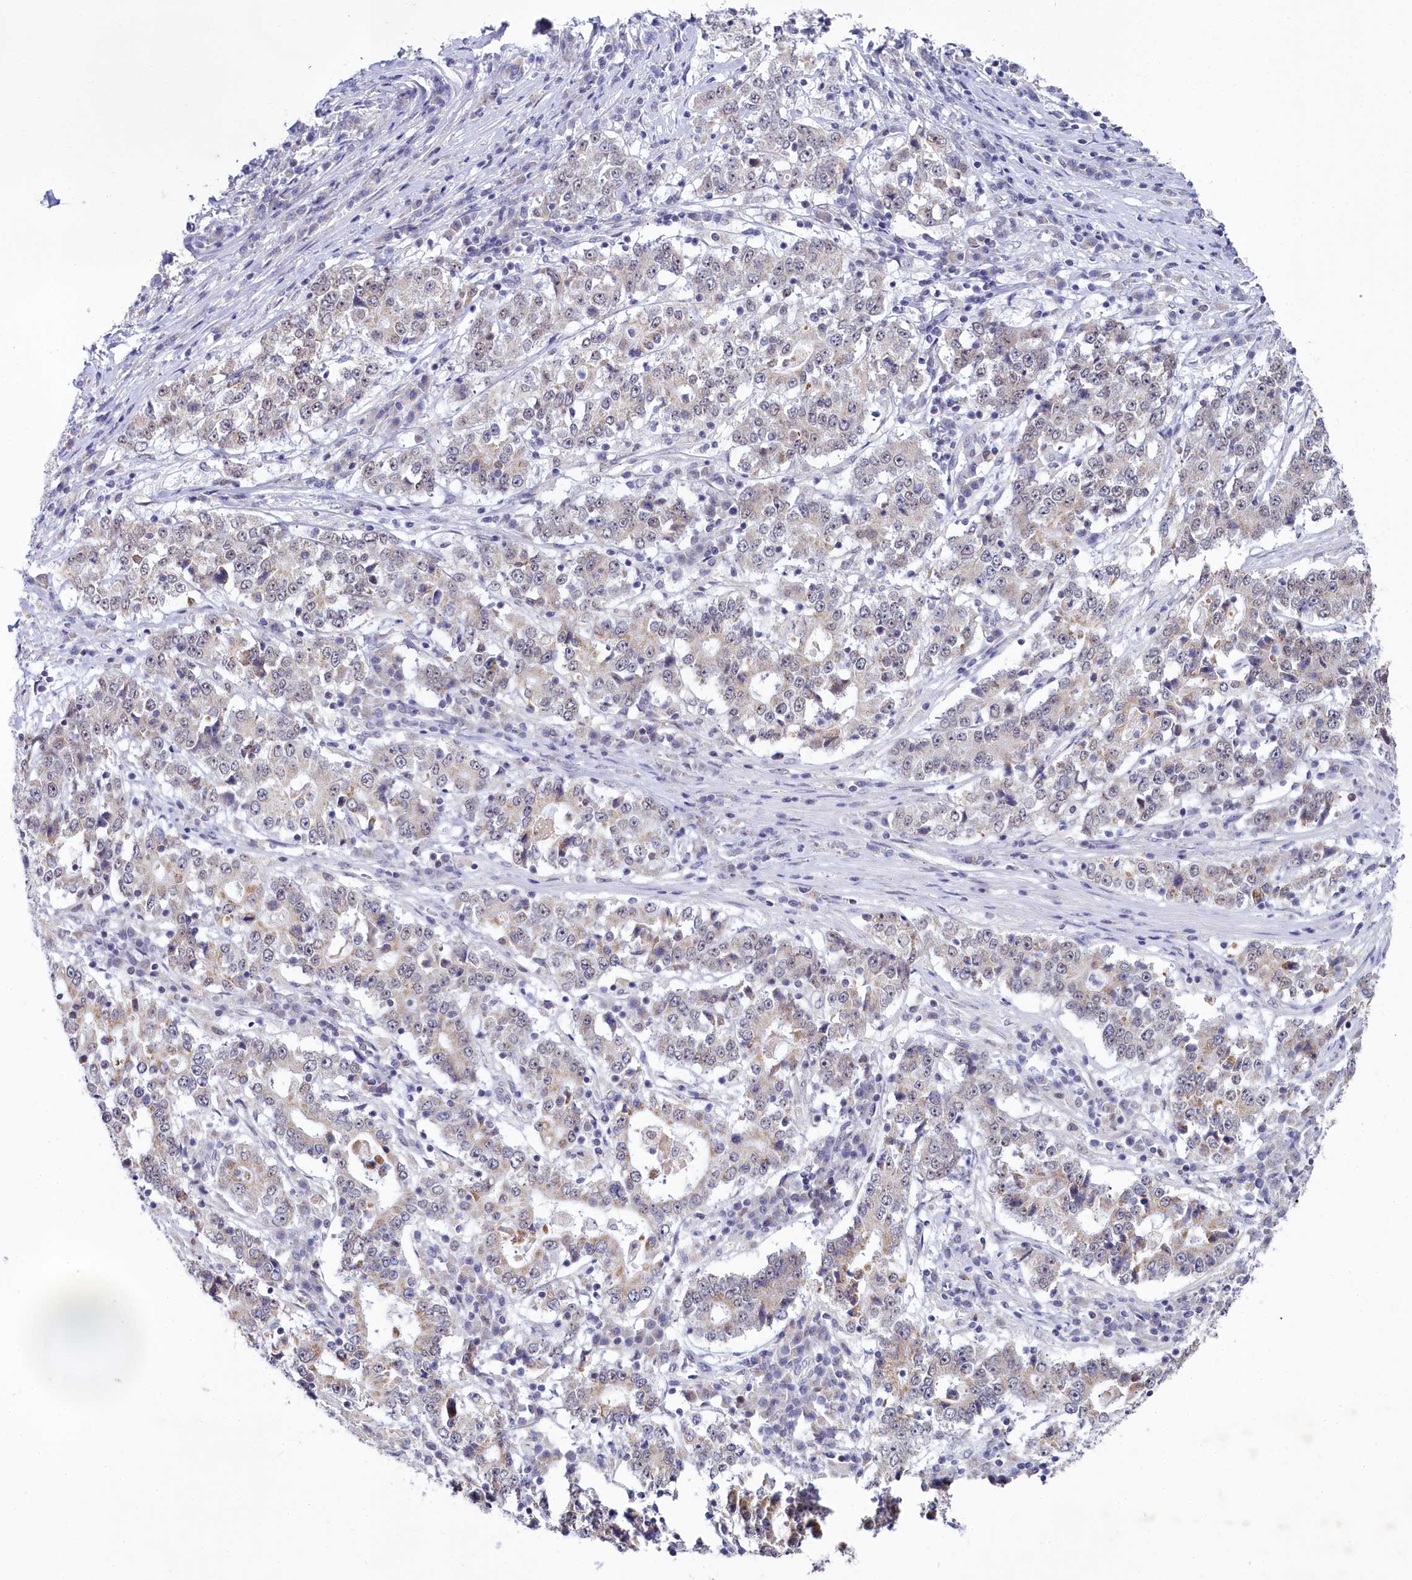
{"staining": {"intensity": "negative", "quantity": "none", "location": "none"}, "tissue": "stomach cancer", "cell_type": "Tumor cells", "image_type": "cancer", "snomed": [{"axis": "morphology", "description": "Adenocarcinoma, NOS"}, {"axis": "topography", "description": "Stomach"}], "caption": "High magnification brightfield microscopy of adenocarcinoma (stomach) stained with DAB (3,3'-diaminobenzidine) (brown) and counterstained with hematoxylin (blue): tumor cells show no significant staining. (Stains: DAB (3,3'-diaminobenzidine) IHC with hematoxylin counter stain, Microscopy: brightfield microscopy at high magnification).", "gene": "PPHLN1", "patient": {"sex": "male", "age": 59}}